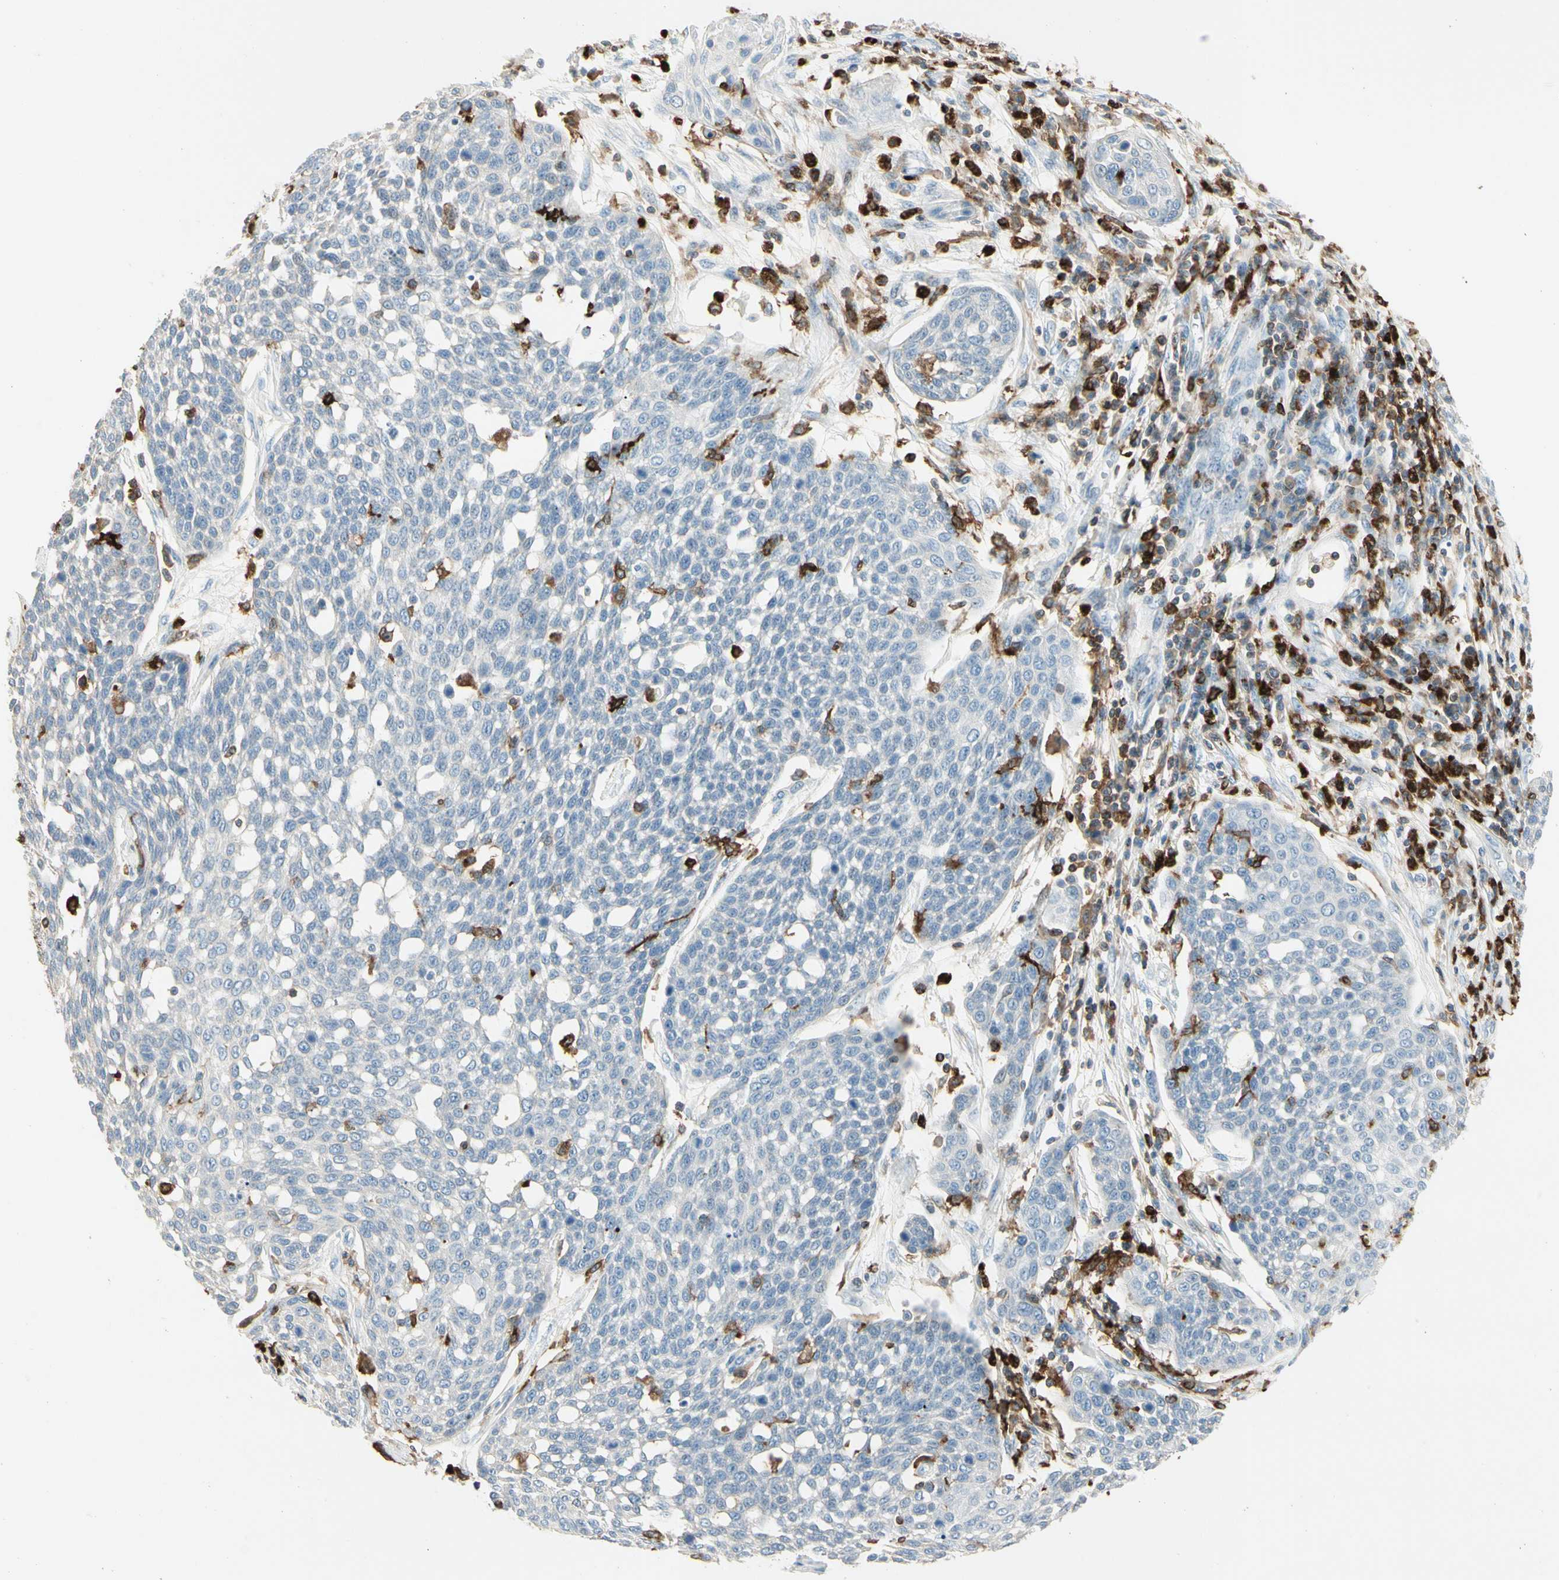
{"staining": {"intensity": "negative", "quantity": "none", "location": "none"}, "tissue": "cervical cancer", "cell_type": "Tumor cells", "image_type": "cancer", "snomed": [{"axis": "morphology", "description": "Squamous cell carcinoma, NOS"}, {"axis": "topography", "description": "Cervix"}], "caption": "IHC micrograph of neoplastic tissue: human cervical cancer (squamous cell carcinoma) stained with DAB (3,3'-diaminobenzidine) displays no significant protein staining in tumor cells.", "gene": "ITGB2", "patient": {"sex": "female", "age": 34}}